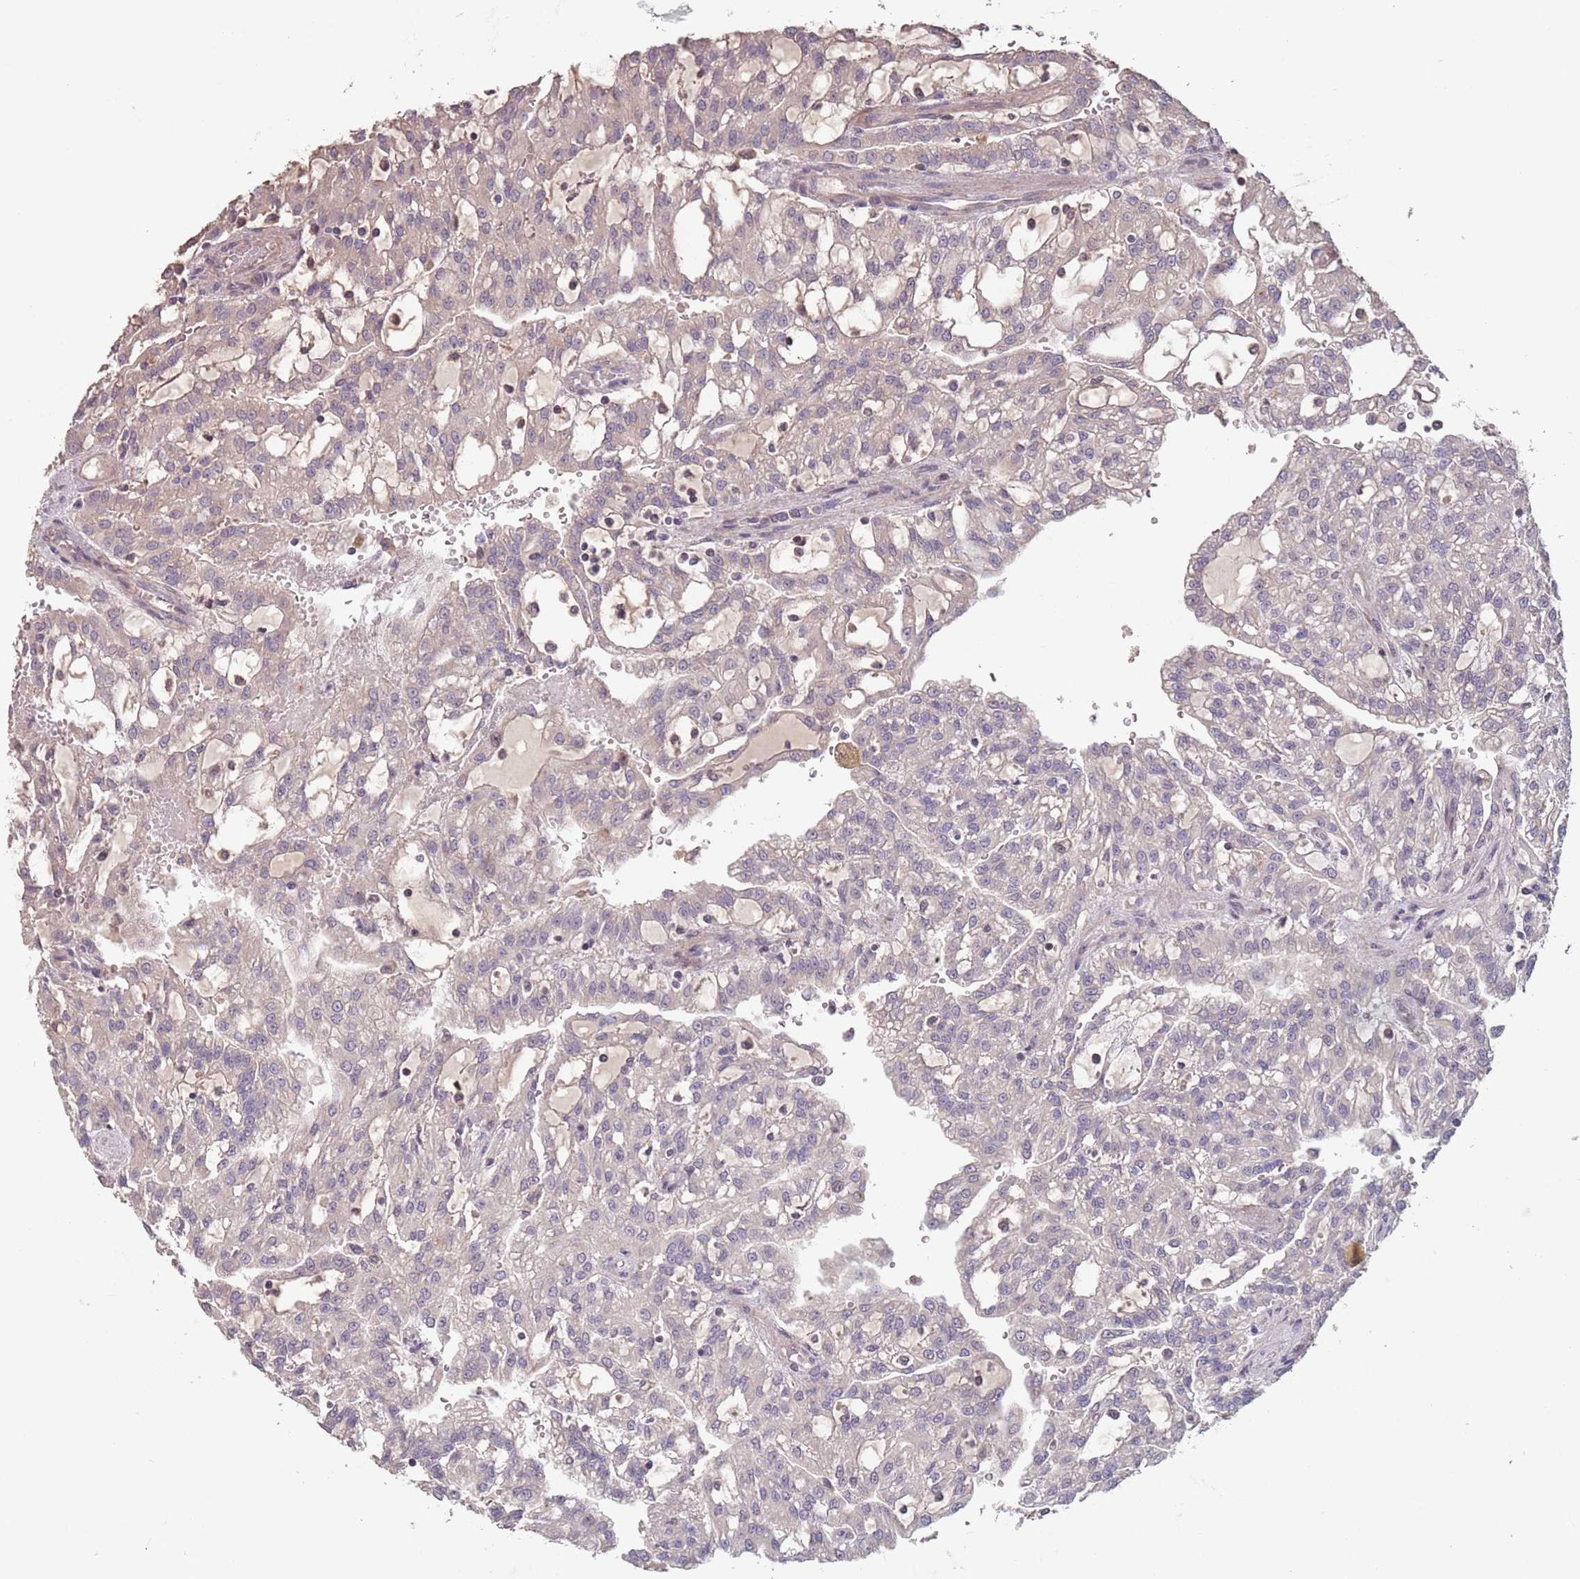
{"staining": {"intensity": "negative", "quantity": "none", "location": "none"}, "tissue": "renal cancer", "cell_type": "Tumor cells", "image_type": "cancer", "snomed": [{"axis": "morphology", "description": "Adenocarcinoma, NOS"}, {"axis": "topography", "description": "Kidney"}], "caption": "High magnification brightfield microscopy of renal cancer (adenocarcinoma) stained with DAB (3,3'-diaminobenzidine) (brown) and counterstained with hematoxylin (blue): tumor cells show no significant positivity. (IHC, brightfield microscopy, high magnification).", "gene": "MBD3L1", "patient": {"sex": "male", "age": 63}}